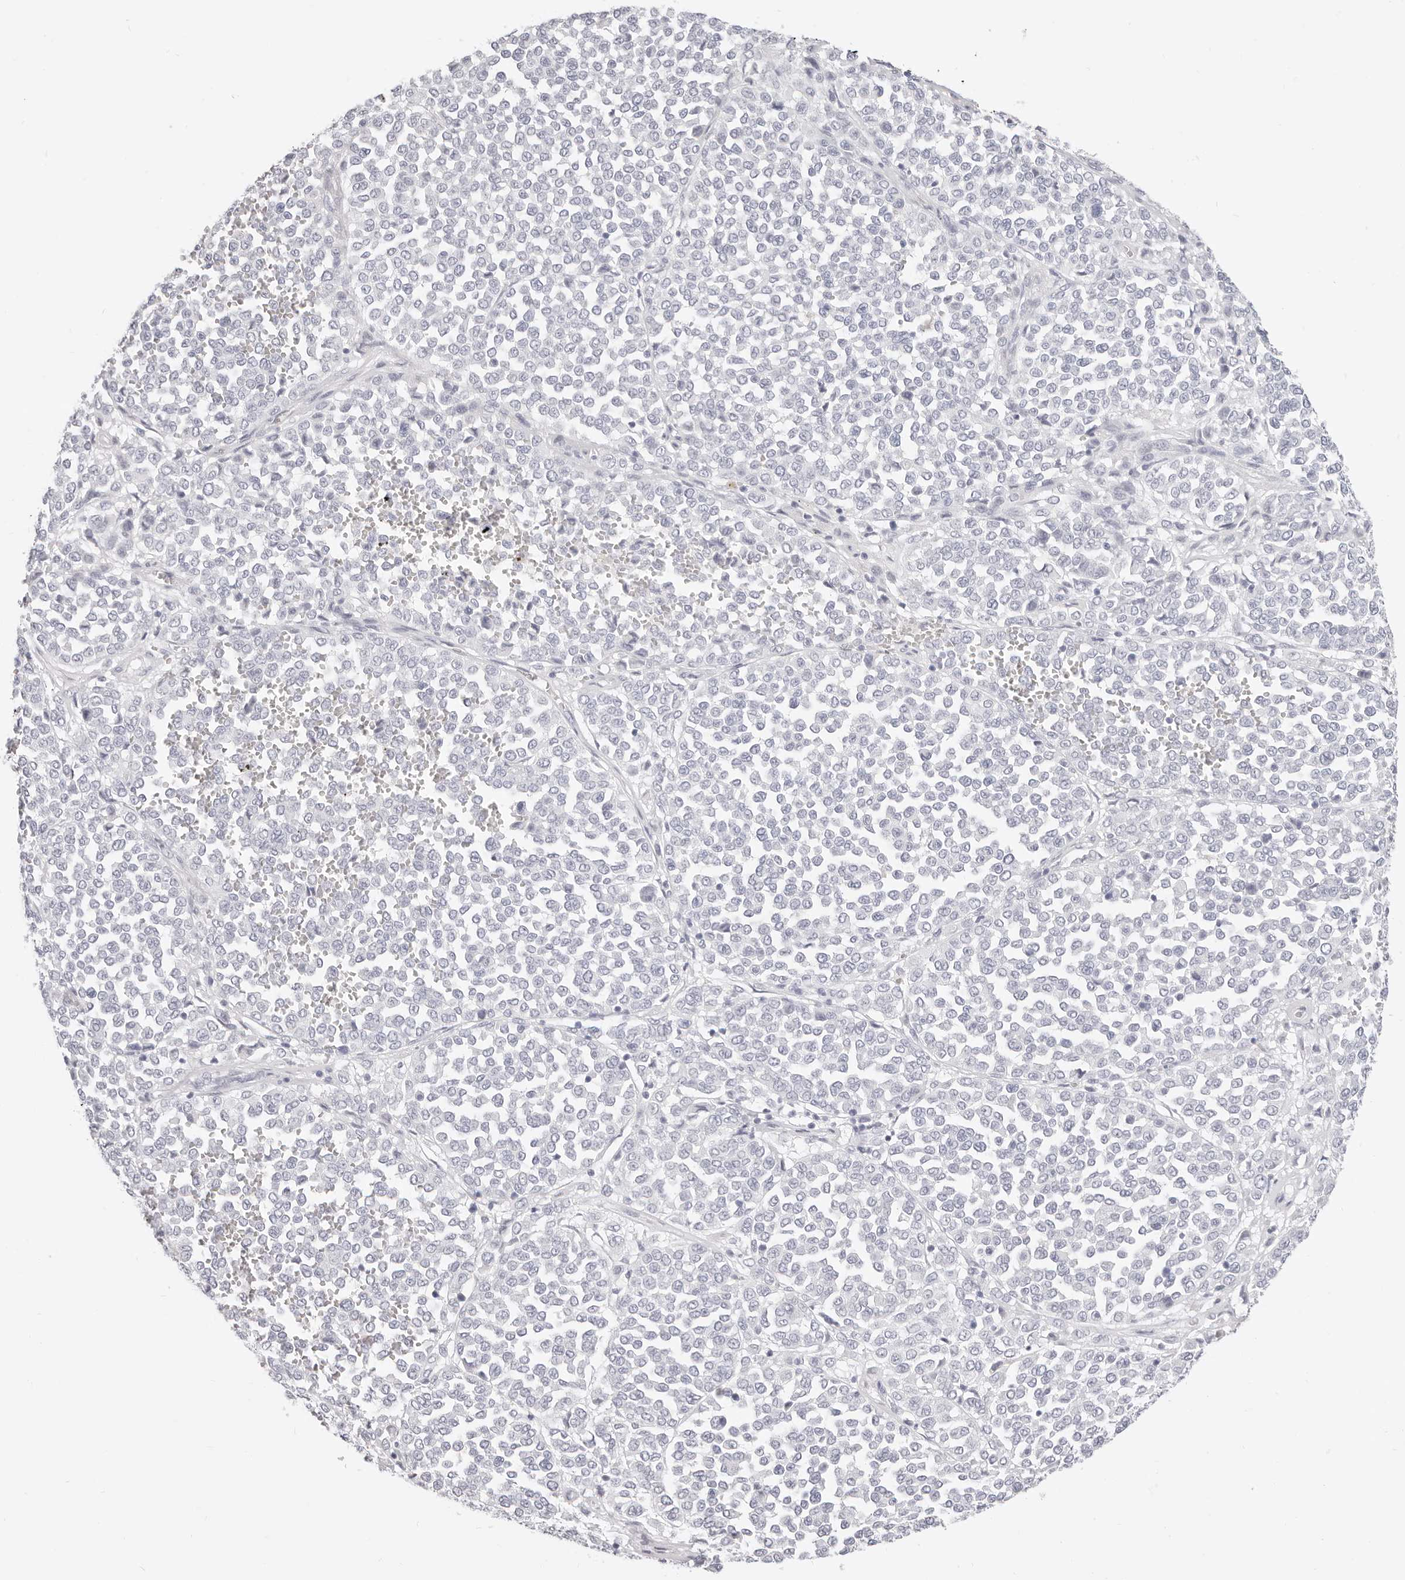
{"staining": {"intensity": "negative", "quantity": "none", "location": "none"}, "tissue": "melanoma", "cell_type": "Tumor cells", "image_type": "cancer", "snomed": [{"axis": "morphology", "description": "Malignant melanoma, Metastatic site"}, {"axis": "topography", "description": "Pancreas"}], "caption": "Immunohistochemical staining of human melanoma exhibits no significant expression in tumor cells.", "gene": "CAMP", "patient": {"sex": "female", "age": 30}}